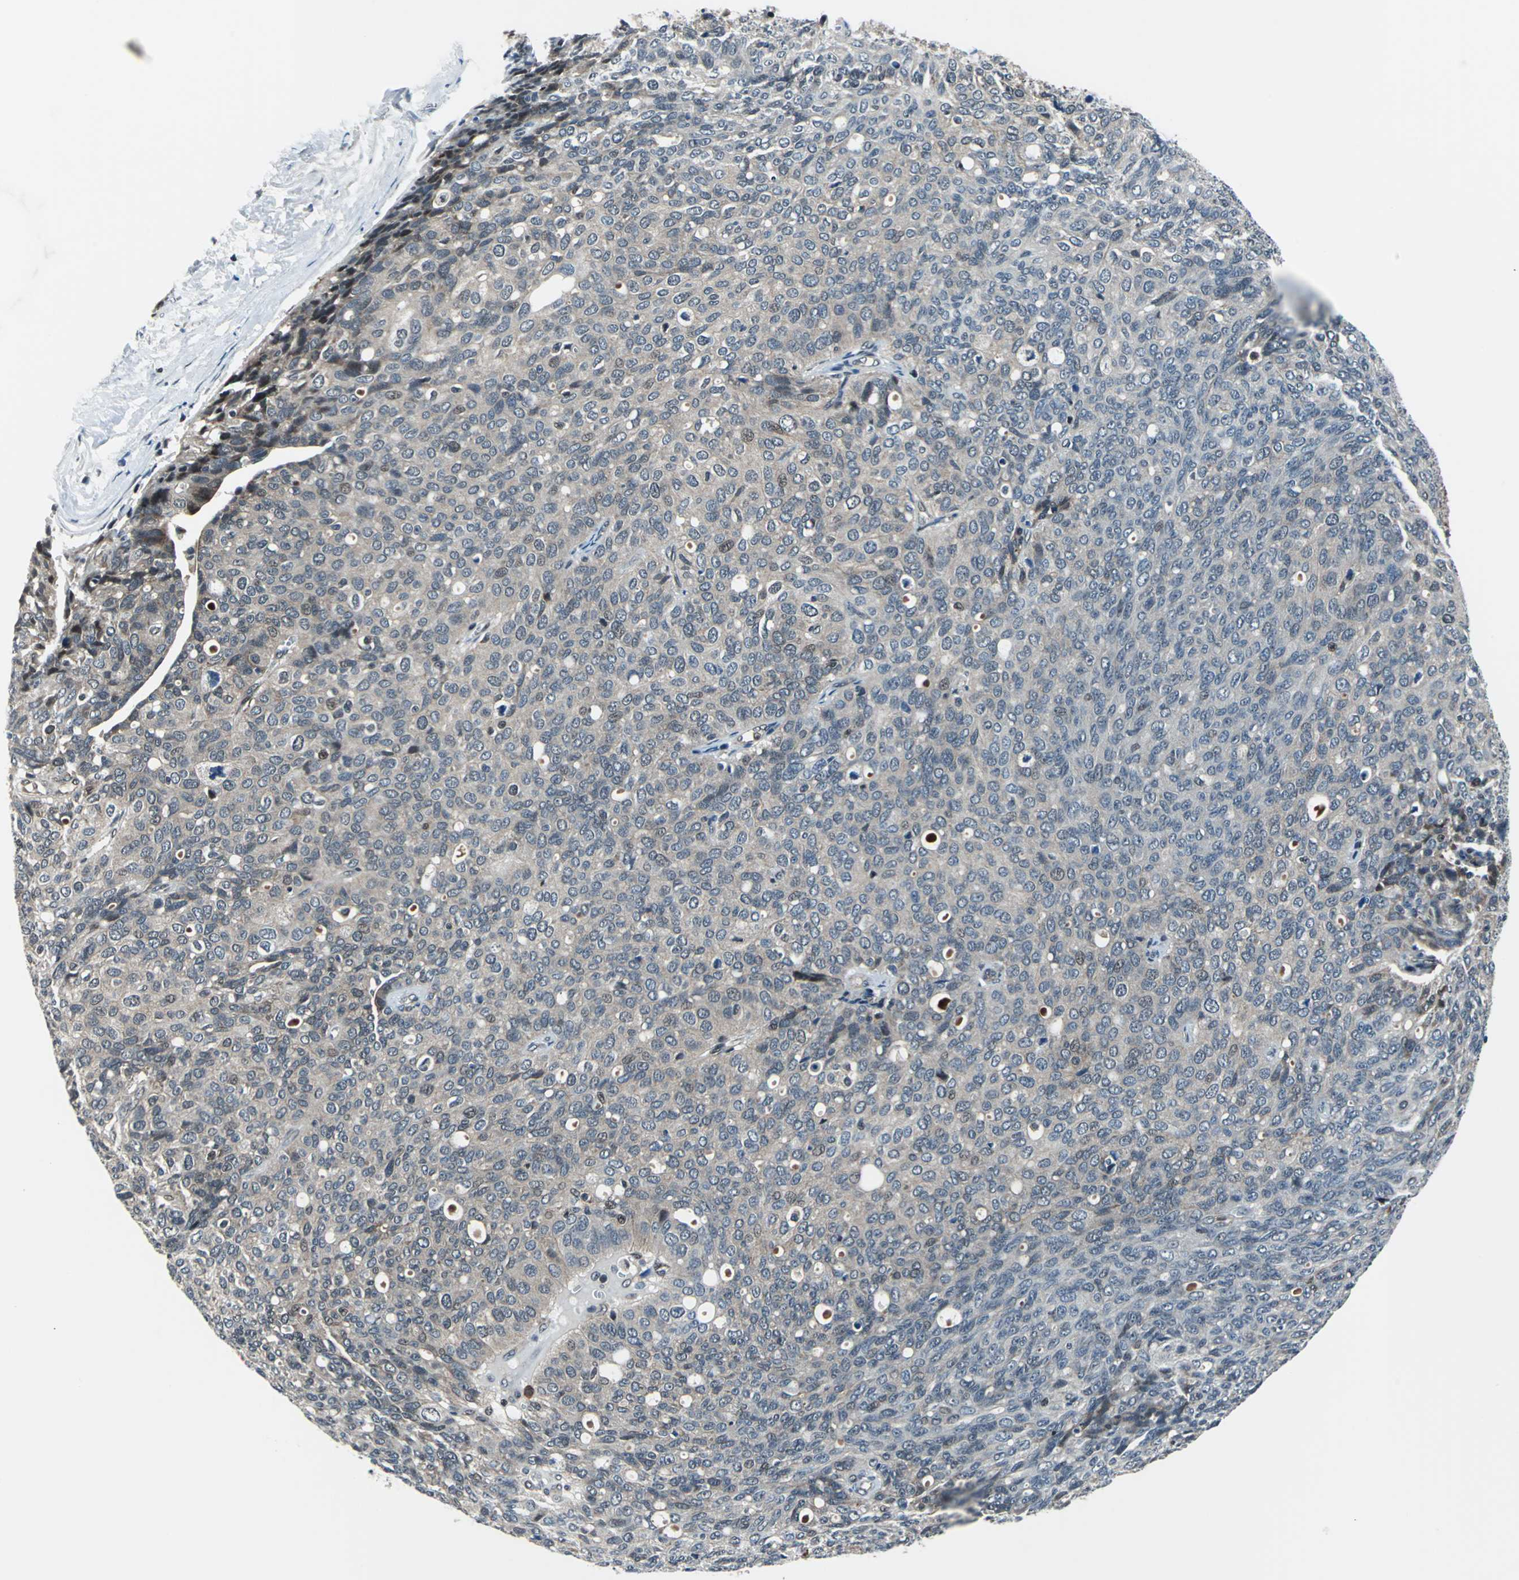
{"staining": {"intensity": "weak", "quantity": ">75%", "location": "cytoplasmic/membranous"}, "tissue": "ovarian cancer", "cell_type": "Tumor cells", "image_type": "cancer", "snomed": [{"axis": "morphology", "description": "Carcinoma, endometroid"}, {"axis": "topography", "description": "Ovary"}], "caption": "A brown stain shows weak cytoplasmic/membranous staining of a protein in endometroid carcinoma (ovarian) tumor cells. (DAB IHC, brown staining for protein, blue staining for nuclei).", "gene": "POLR3K", "patient": {"sex": "female", "age": 60}}